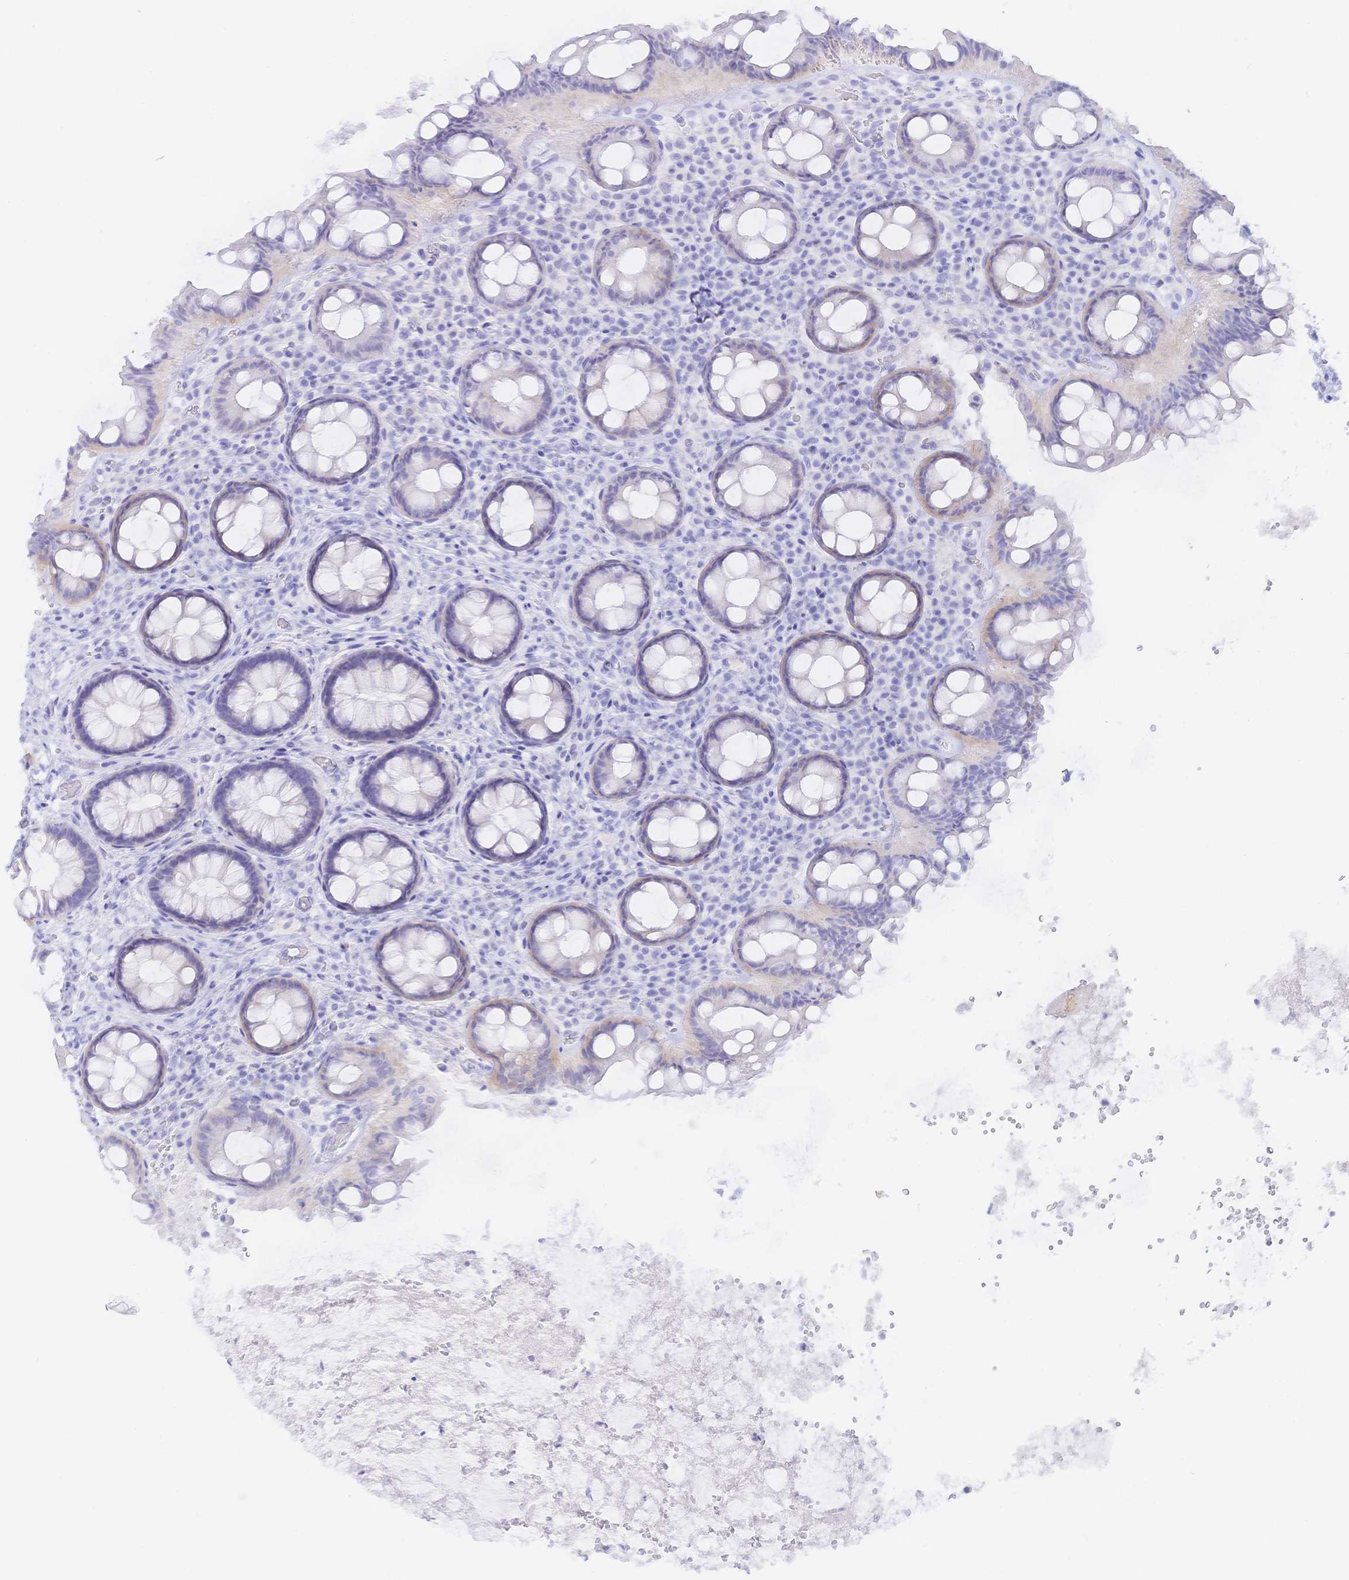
{"staining": {"intensity": "negative", "quantity": "none", "location": "none"}, "tissue": "rectum", "cell_type": "Glandular cells", "image_type": "normal", "snomed": [{"axis": "morphology", "description": "Normal tissue, NOS"}, {"axis": "topography", "description": "Rectum"}], "caption": "The histopathology image shows no significant positivity in glandular cells of rectum.", "gene": "KCNH6", "patient": {"sex": "female", "age": 69}}